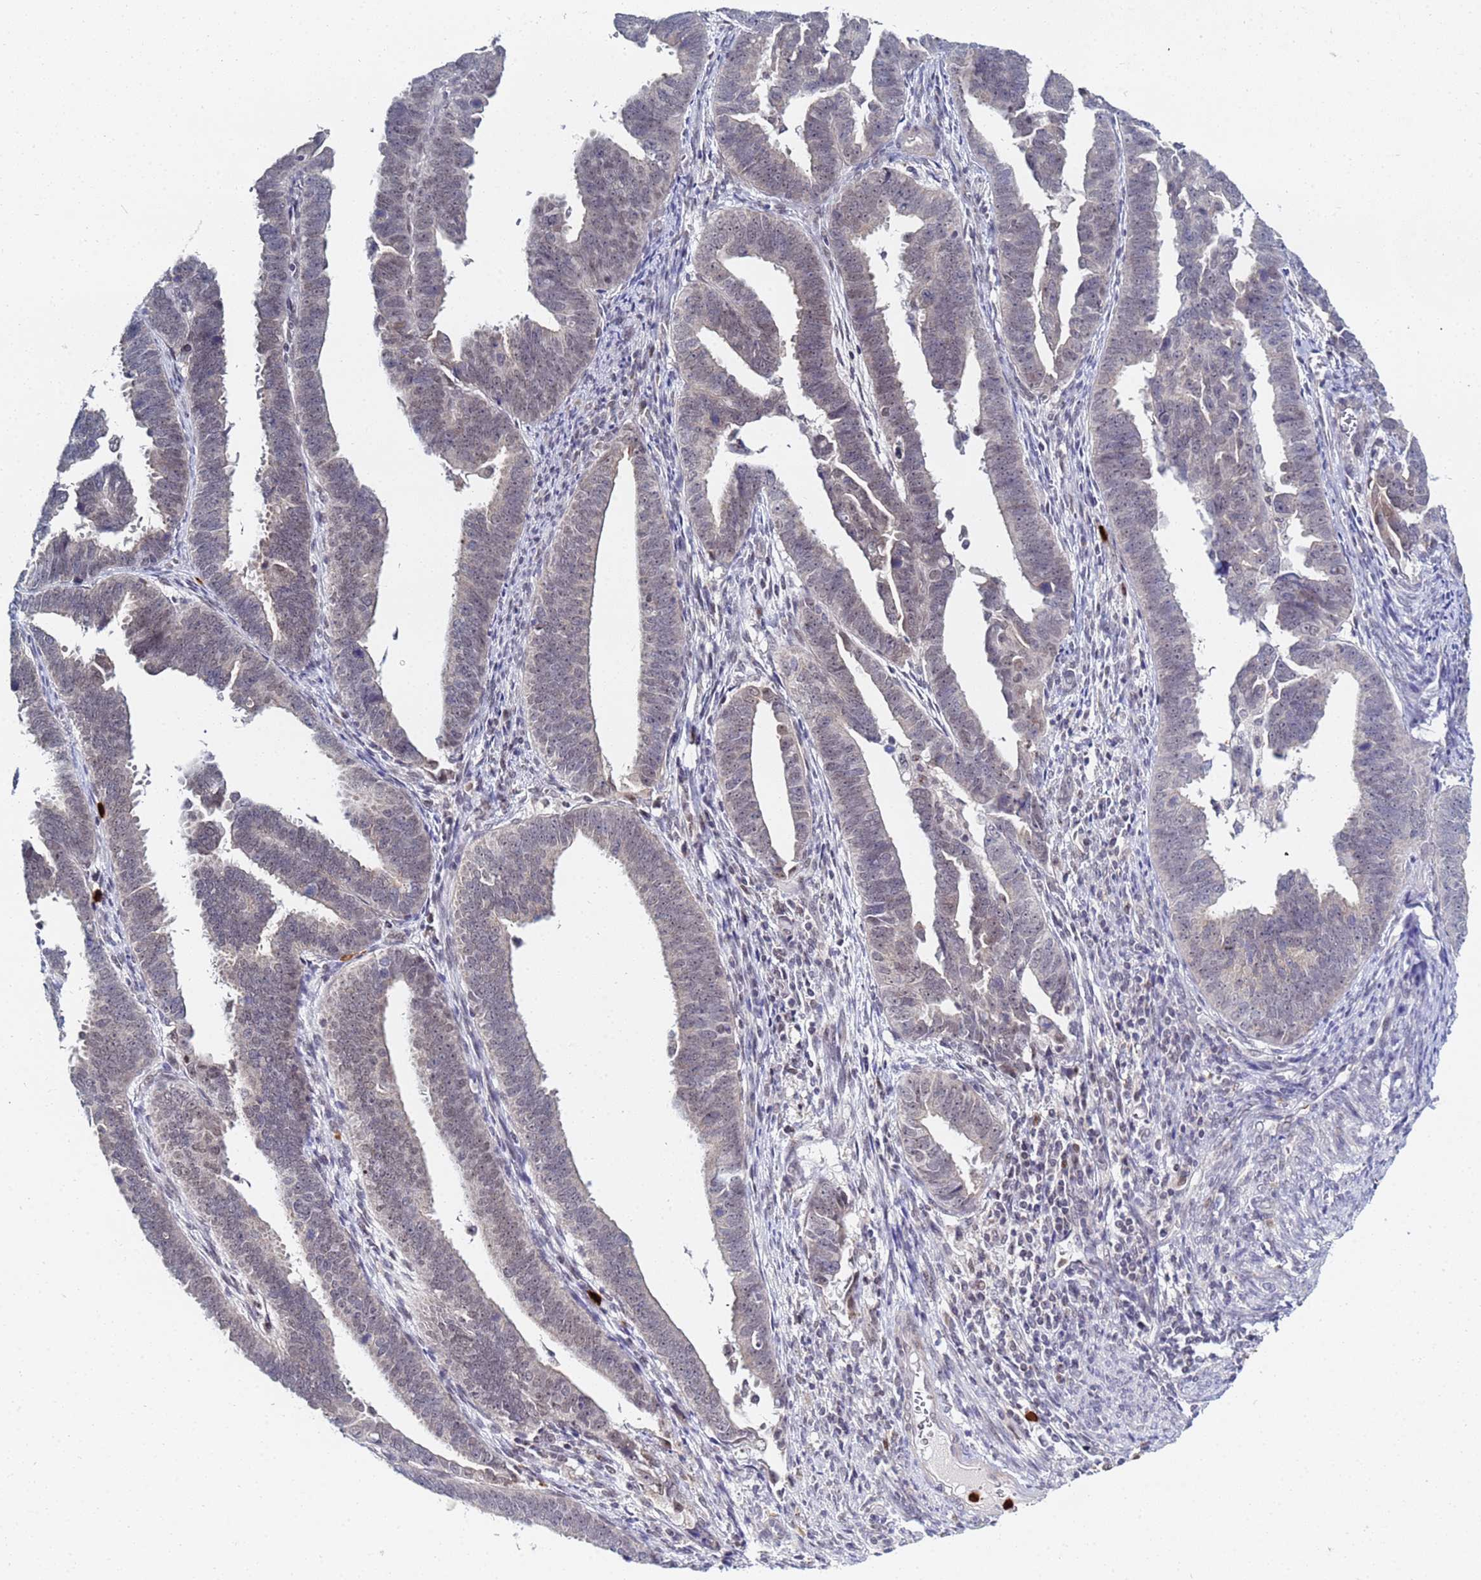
{"staining": {"intensity": "weak", "quantity": "<25%", "location": "nuclear"}, "tissue": "endometrial cancer", "cell_type": "Tumor cells", "image_type": "cancer", "snomed": [{"axis": "morphology", "description": "Adenocarcinoma, NOS"}, {"axis": "topography", "description": "Endometrium"}], "caption": "Human adenocarcinoma (endometrial) stained for a protein using immunohistochemistry (IHC) displays no positivity in tumor cells.", "gene": "MTCL1", "patient": {"sex": "female", "age": 75}}